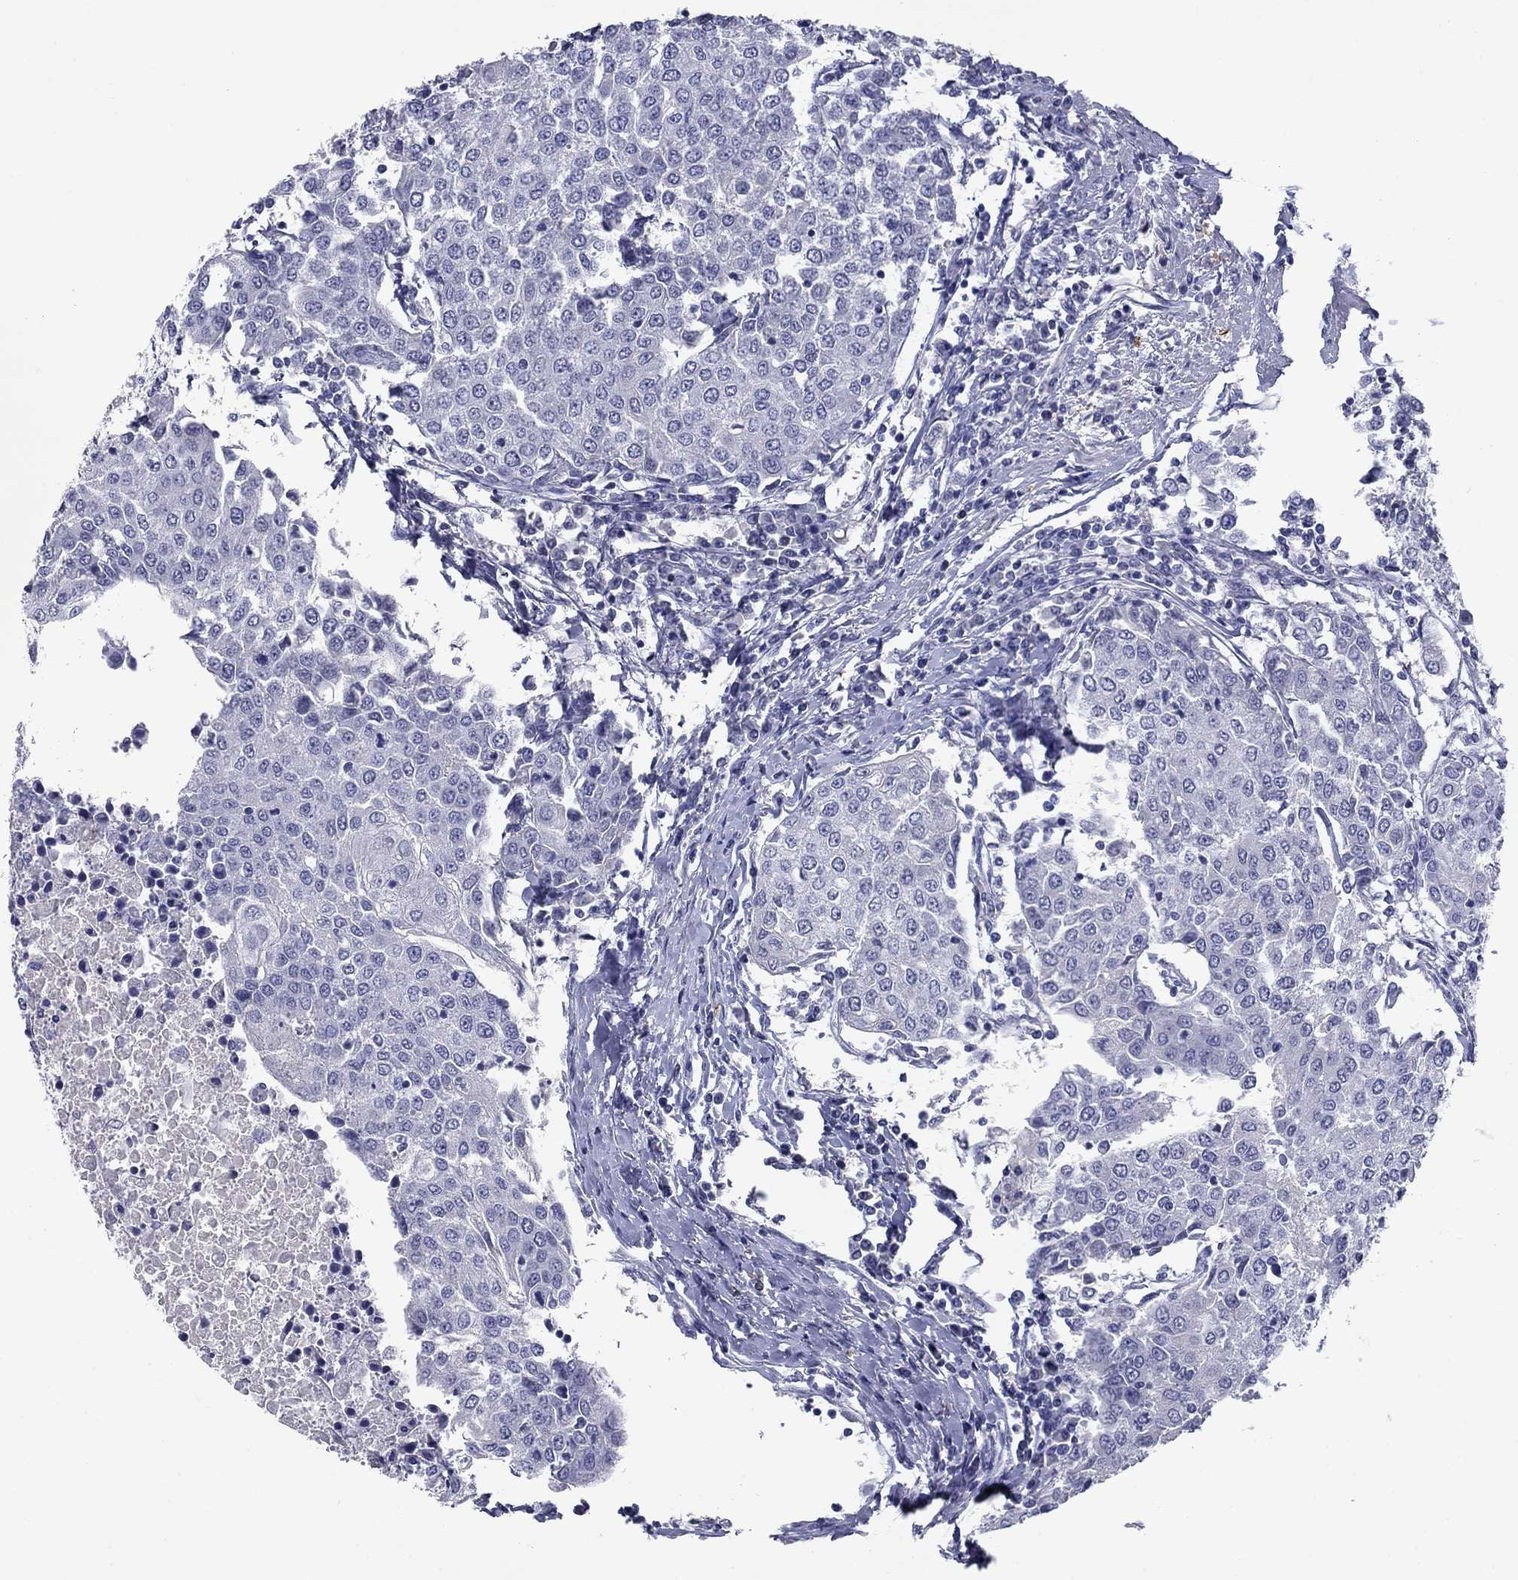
{"staining": {"intensity": "negative", "quantity": "none", "location": "none"}, "tissue": "urothelial cancer", "cell_type": "Tumor cells", "image_type": "cancer", "snomed": [{"axis": "morphology", "description": "Urothelial carcinoma, High grade"}, {"axis": "topography", "description": "Urinary bladder"}], "caption": "This photomicrograph is of urothelial carcinoma (high-grade) stained with immunohistochemistry to label a protein in brown with the nuclei are counter-stained blue. There is no expression in tumor cells. (DAB (3,3'-diaminobenzidine) immunohistochemistry (IHC) visualized using brightfield microscopy, high magnification).", "gene": "CFAP119", "patient": {"sex": "female", "age": 85}}